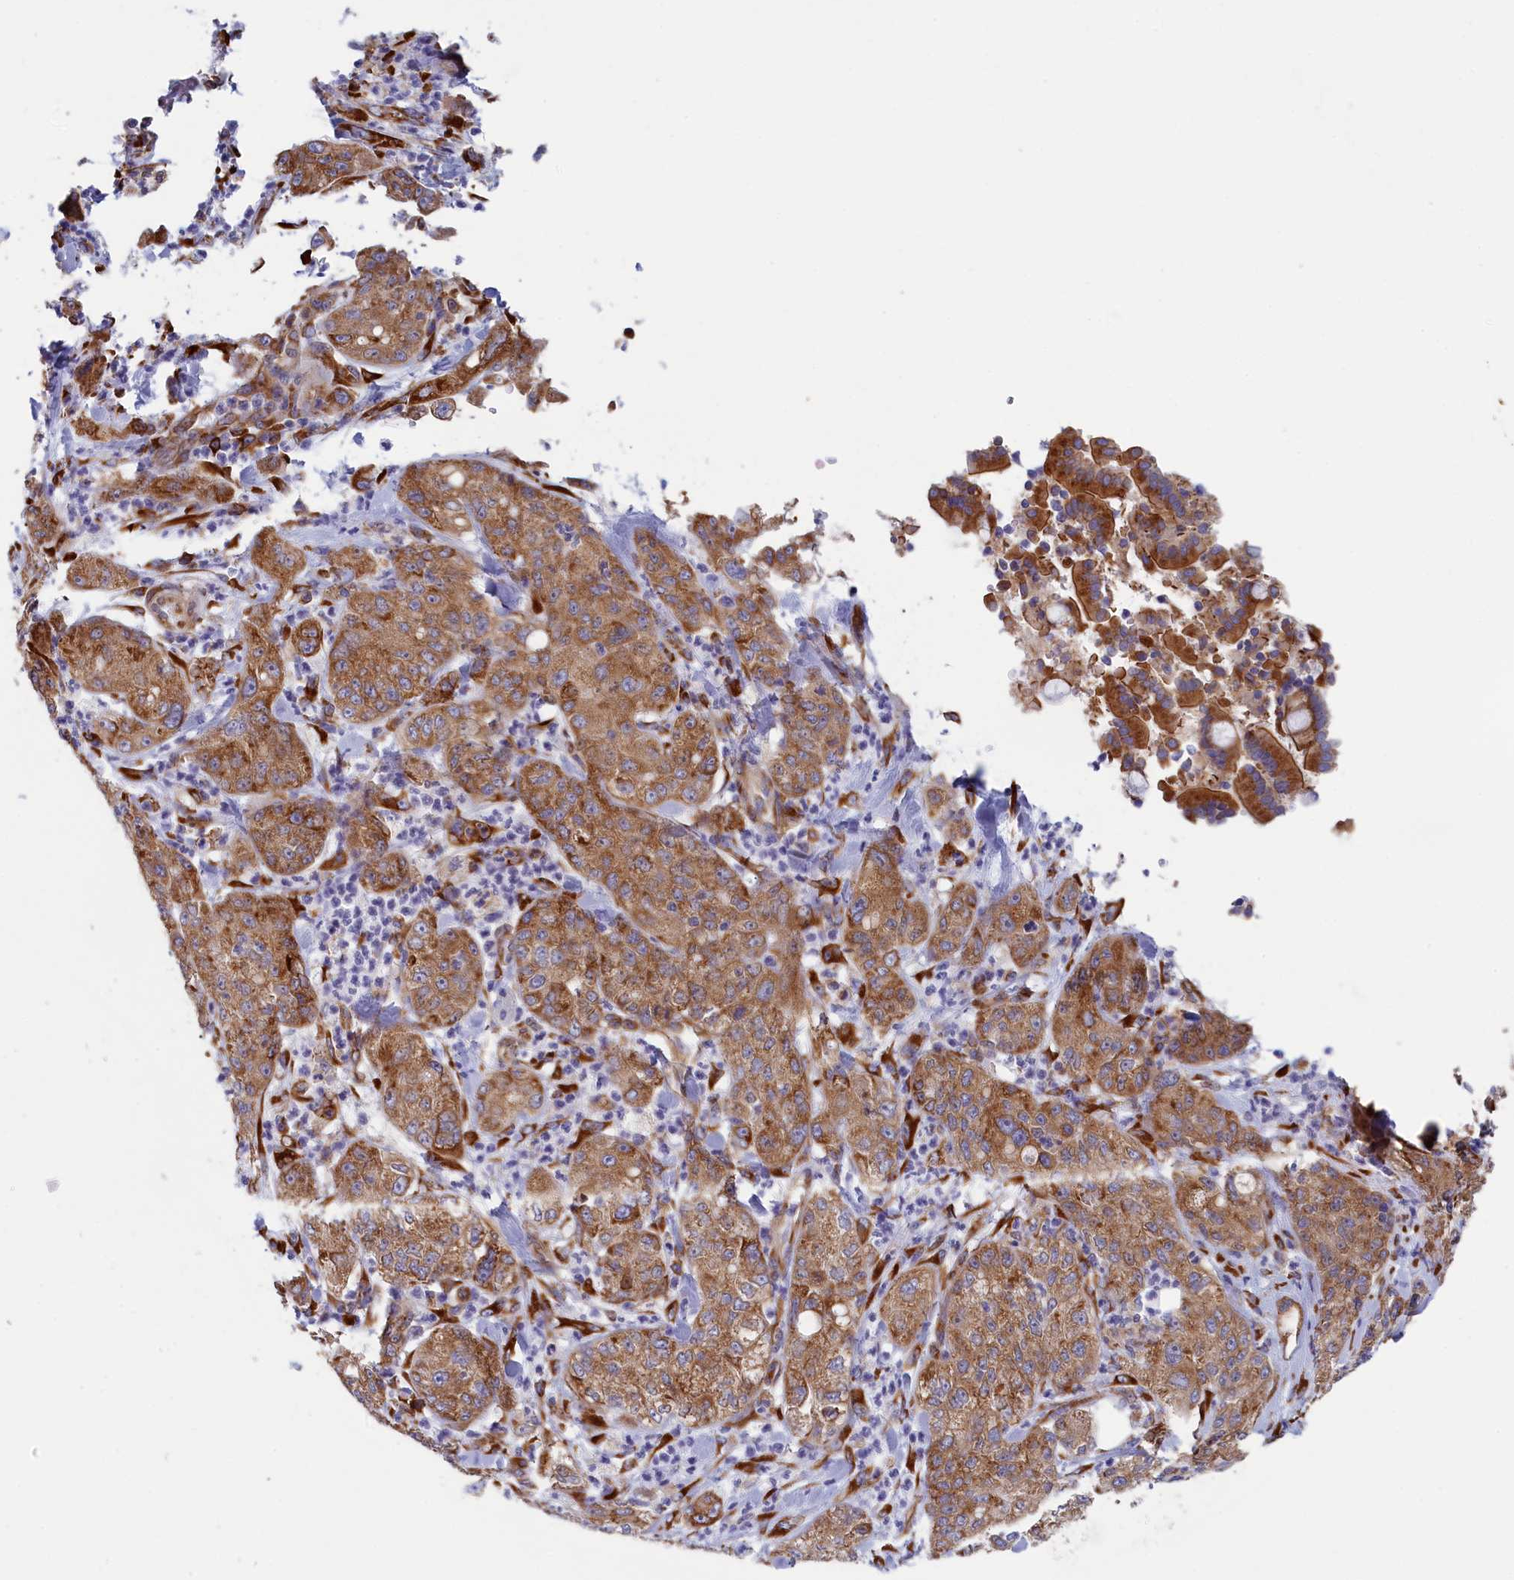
{"staining": {"intensity": "moderate", "quantity": ">75%", "location": "cytoplasmic/membranous"}, "tissue": "pancreatic cancer", "cell_type": "Tumor cells", "image_type": "cancer", "snomed": [{"axis": "morphology", "description": "Adenocarcinoma, NOS"}, {"axis": "topography", "description": "Pancreas"}], "caption": "This histopathology image displays pancreatic cancer (adenocarcinoma) stained with immunohistochemistry to label a protein in brown. The cytoplasmic/membranous of tumor cells show moderate positivity for the protein. Nuclei are counter-stained blue.", "gene": "CCDC68", "patient": {"sex": "female", "age": 78}}